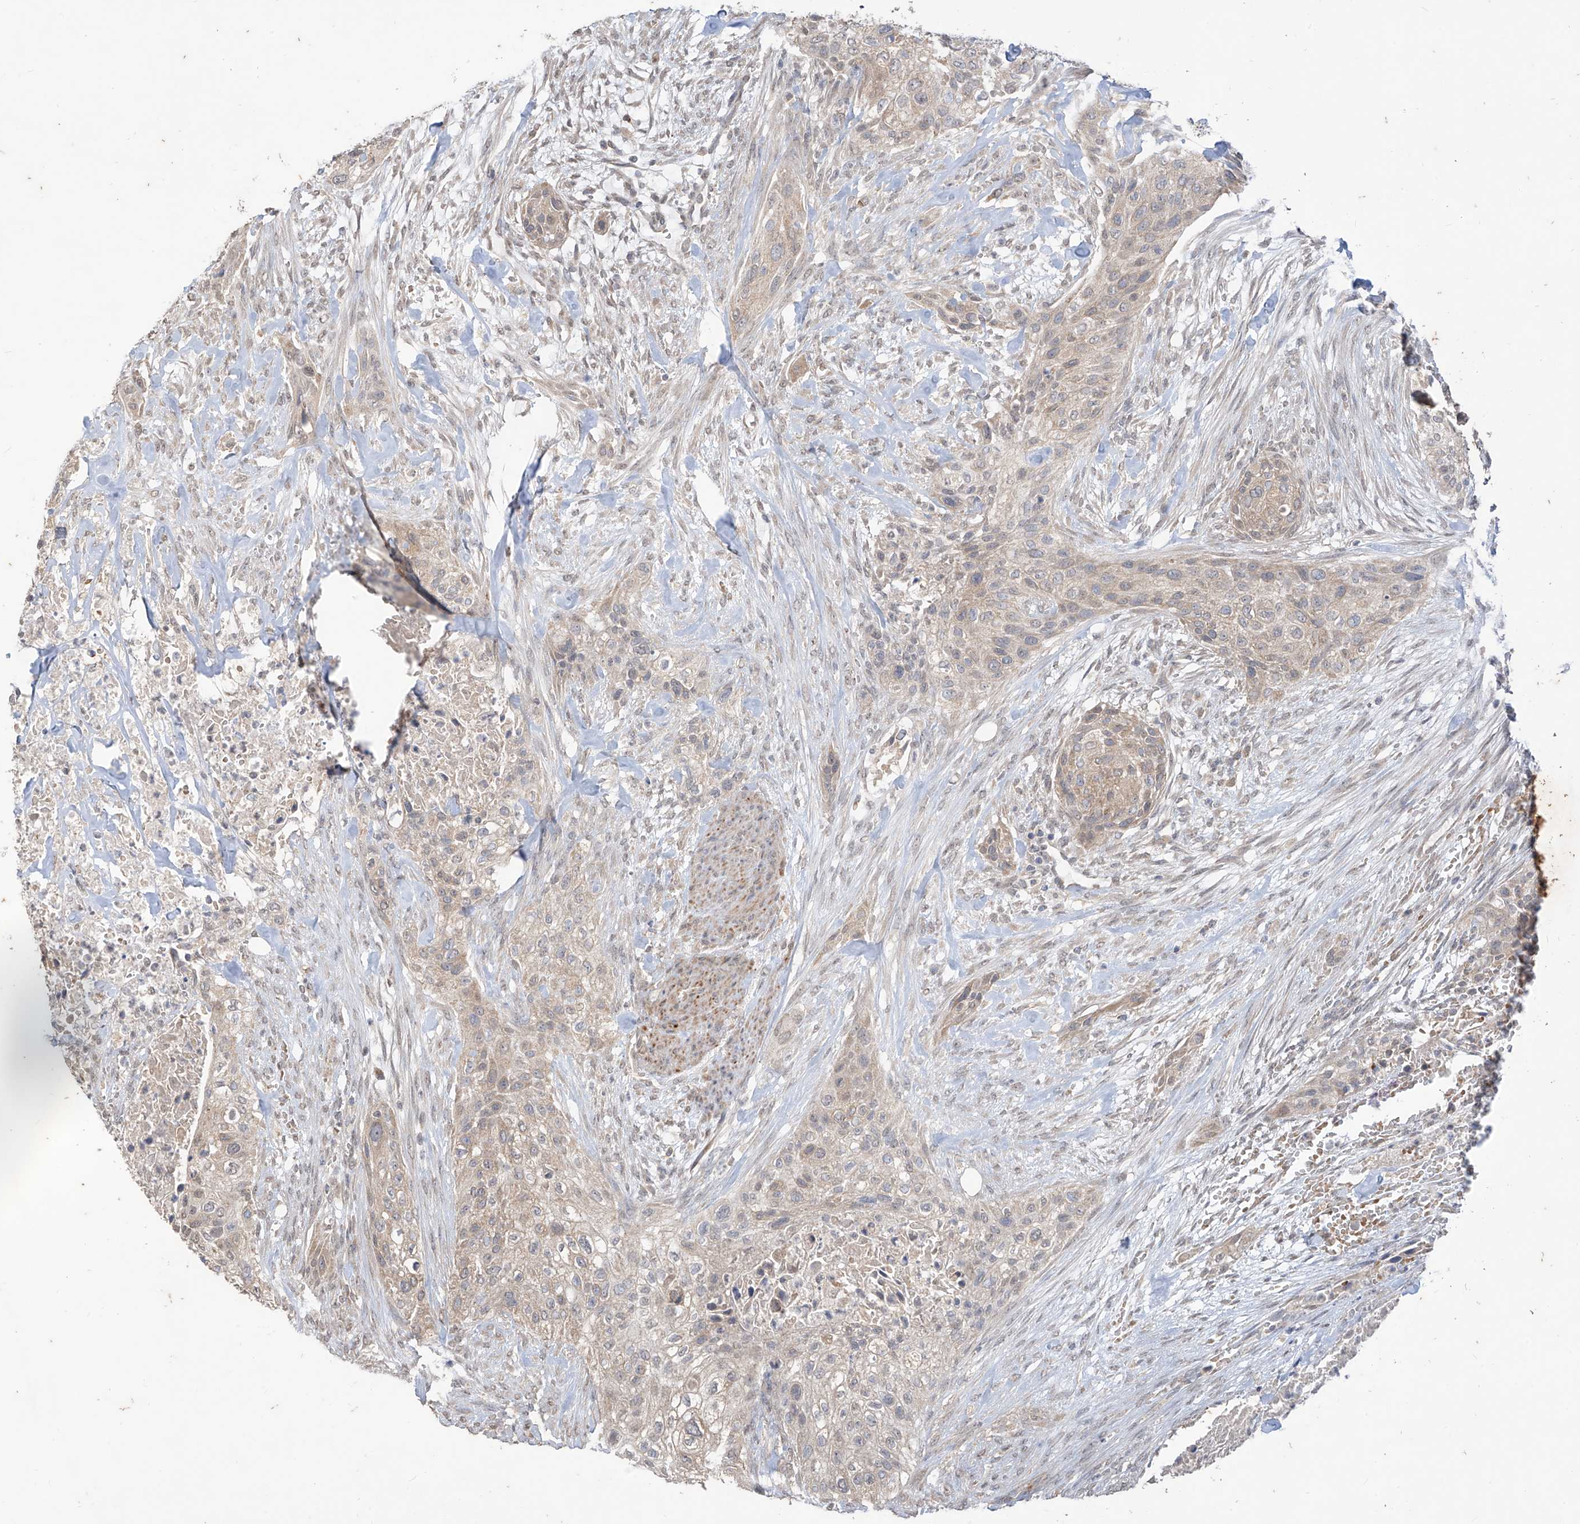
{"staining": {"intensity": "weak", "quantity": "<25%", "location": "cytoplasmic/membranous"}, "tissue": "urothelial cancer", "cell_type": "Tumor cells", "image_type": "cancer", "snomed": [{"axis": "morphology", "description": "Urothelial carcinoma, High grade"}, {"axis": "topography", "description": "Urinary bladder"}], "caption": "An image of human urothelial cancer is negative for staining in tumor cells. (DAB IHC, high magnification).", "gene": "MTUS2", "patient": {"sex": "male", "age": 35}}